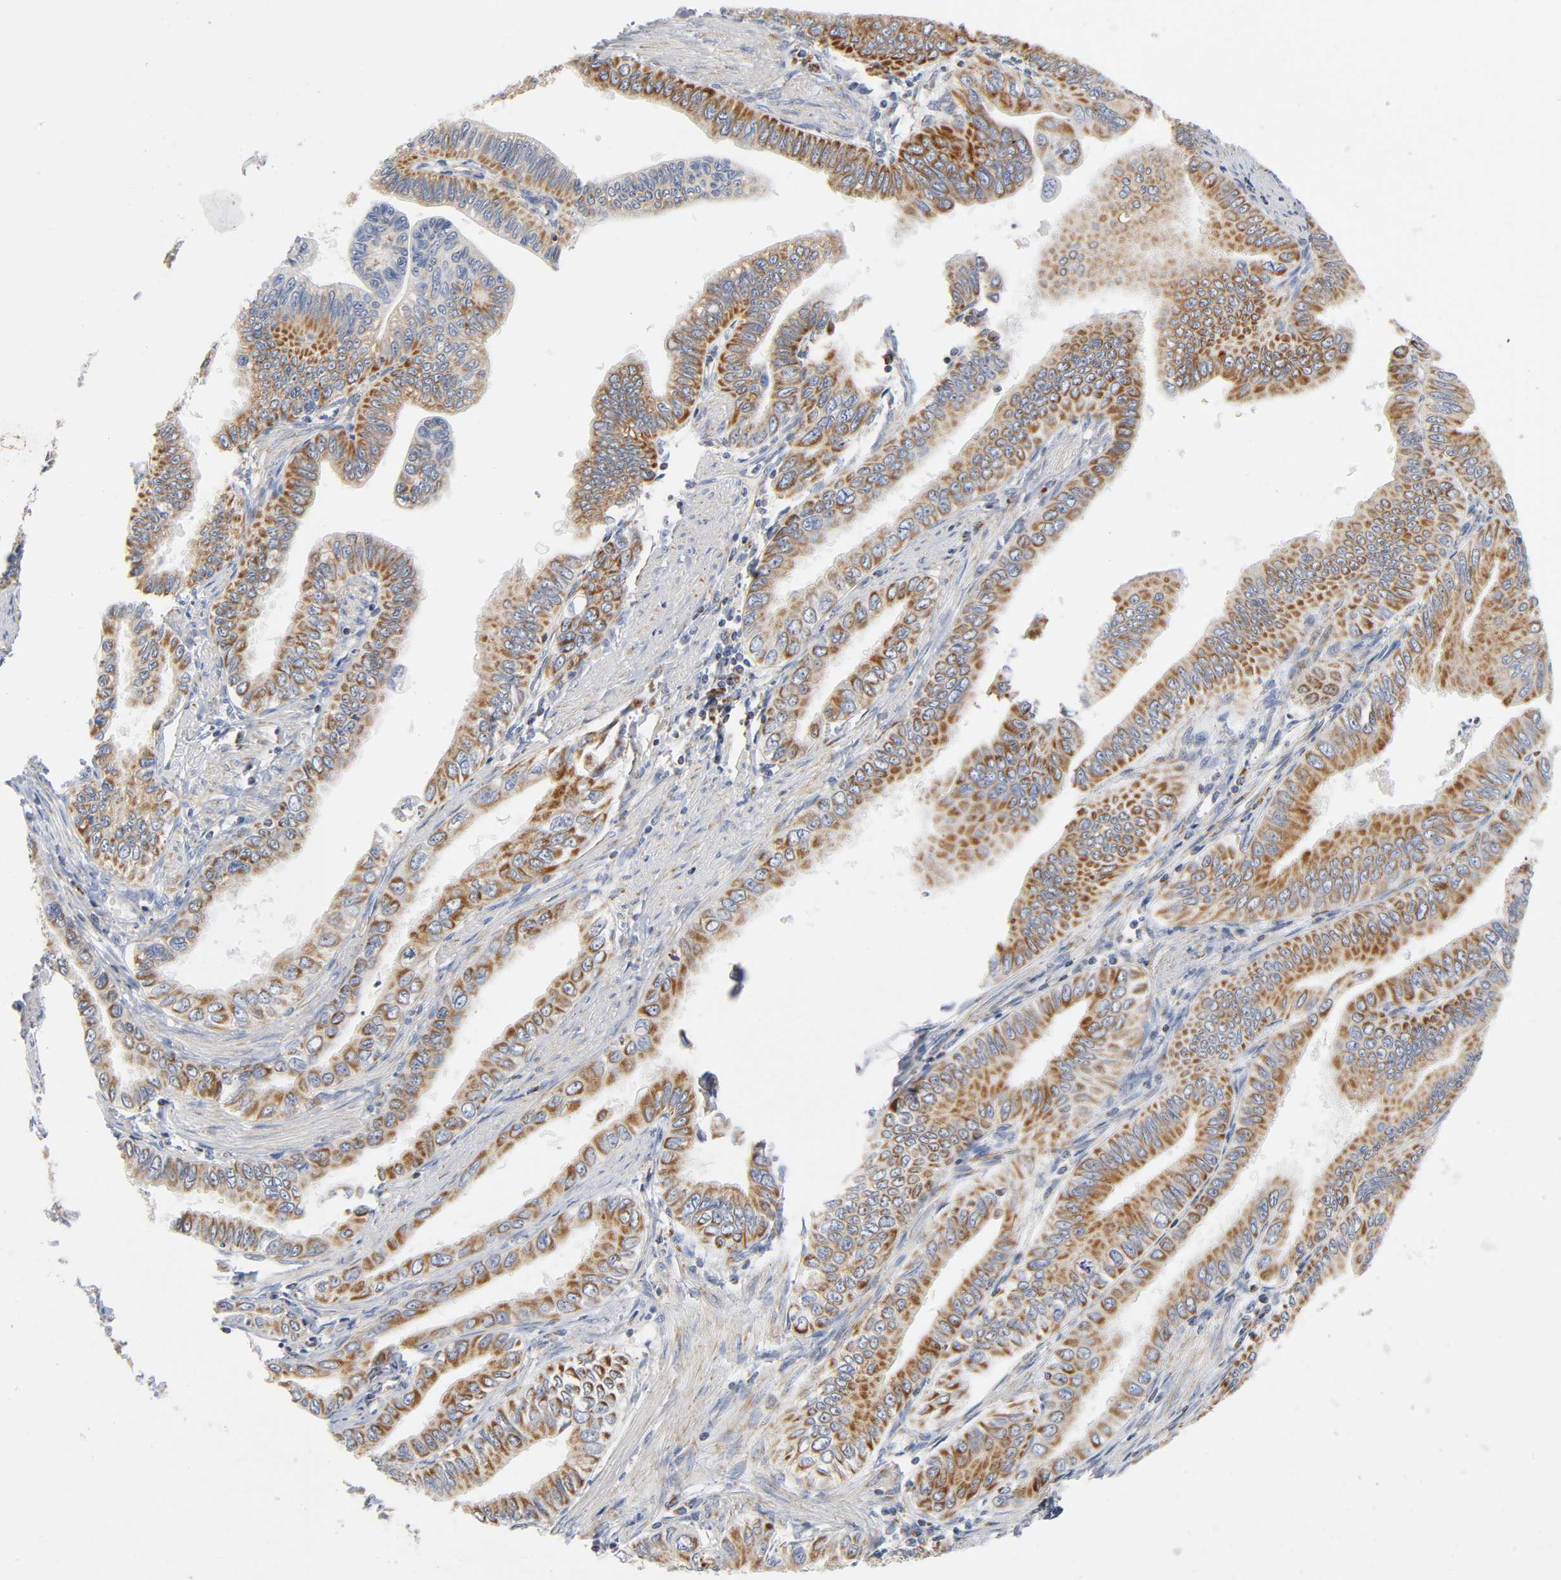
{"staining": {"intensity": "strong", "quantity": ">75%", "location": "cytoplasmic/membranous"}, "tissue": "pancreatic cancer", "cell_type": "Tumor cells", "image_type": "cancer", "snomed": [{"axis": "morphology", "description": "Adenocarcinoma, NOS"}, {"axis": "topography", "description": "Pancreas"}], "caption": "Tumor cells display high levels of strong cytoplasmic/membranous positivity in about >75% of cells in human pancreatic cancer.", "gene": "BAK1", "patient": {"sex": "female", "age": 48}}